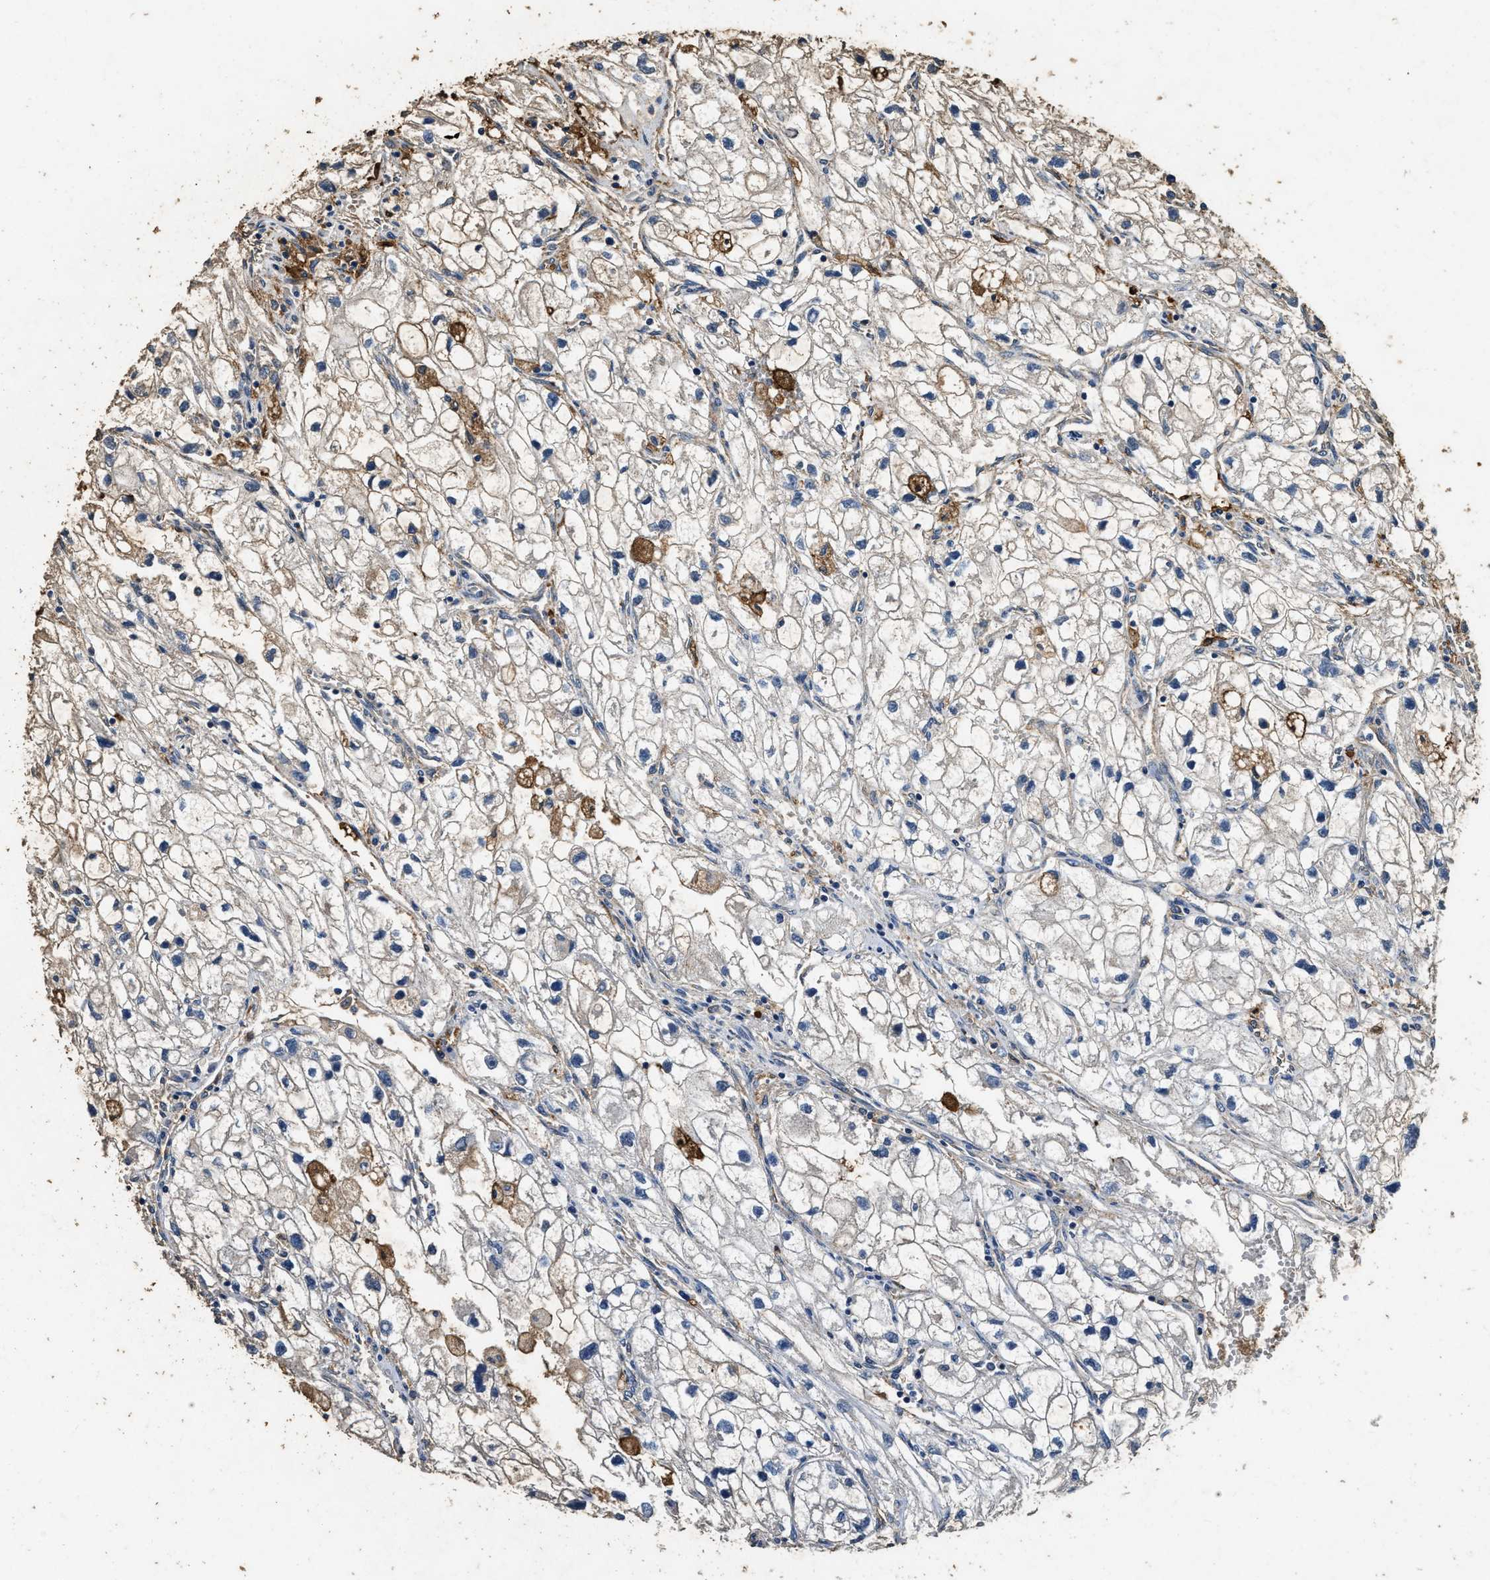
{"staining": {"intensity": "moderate", "quantity": "<25%", "location": "cytoplasmic/membranous"}, "tissue": "renal cancer", "cell_type": "Tumor cells", "image_type": "cancer", "snomed": [{"axis": "morphology", "description": "Adenocarcinoma, NOS"}, {"axis": "topography", "description": "Kidney"}], "caption": "Immunohistochemistry (IHC) (DAB (3,3'-diaminobenzidine)) staining of human renal cancer (adenocarcinoma) reveals moderate cytoplasmic/membranous protein staining in approximately <25% of tumor cells.", "gene": "MIB1", "patient": {"sex": "female", "age": 70}}